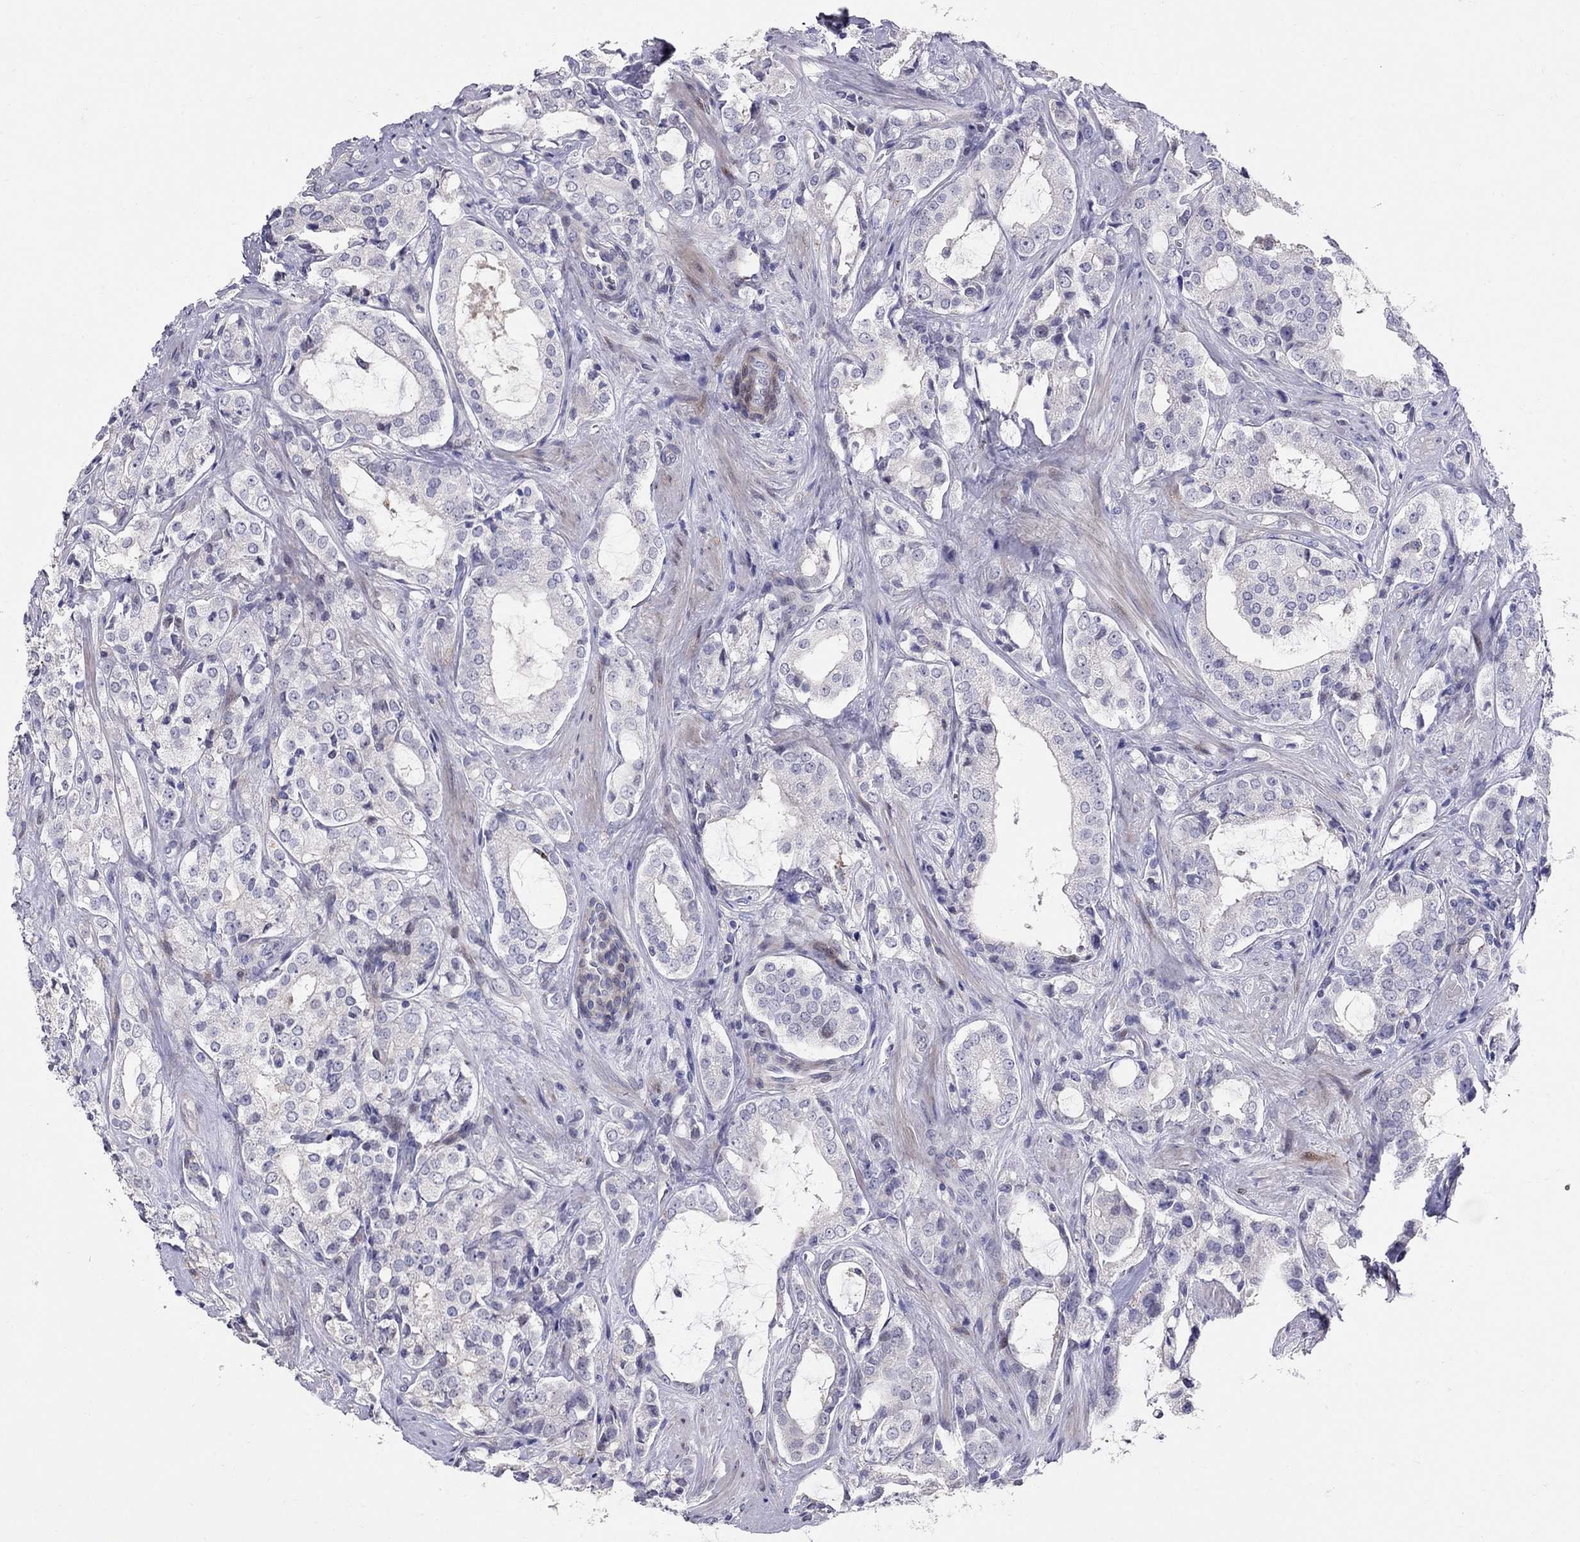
{"staining": {"intensity": "negative", "quantity": "none", "location": "none"}, "tissue": "prostate cancer", "cell_type": "Tumor cells", "image_type": "cancer", "snomed": [{"axis": "morphology", "description": "Adenocarcinoma, NOS"}, {"axis": "topography", "description": "Prostate"}], "caption": "IHC of human prostate cancer demonstrates no staining in tumor cells.", "gene": "MAGEB4", "patient": {"sex": "male", "age": 66}}